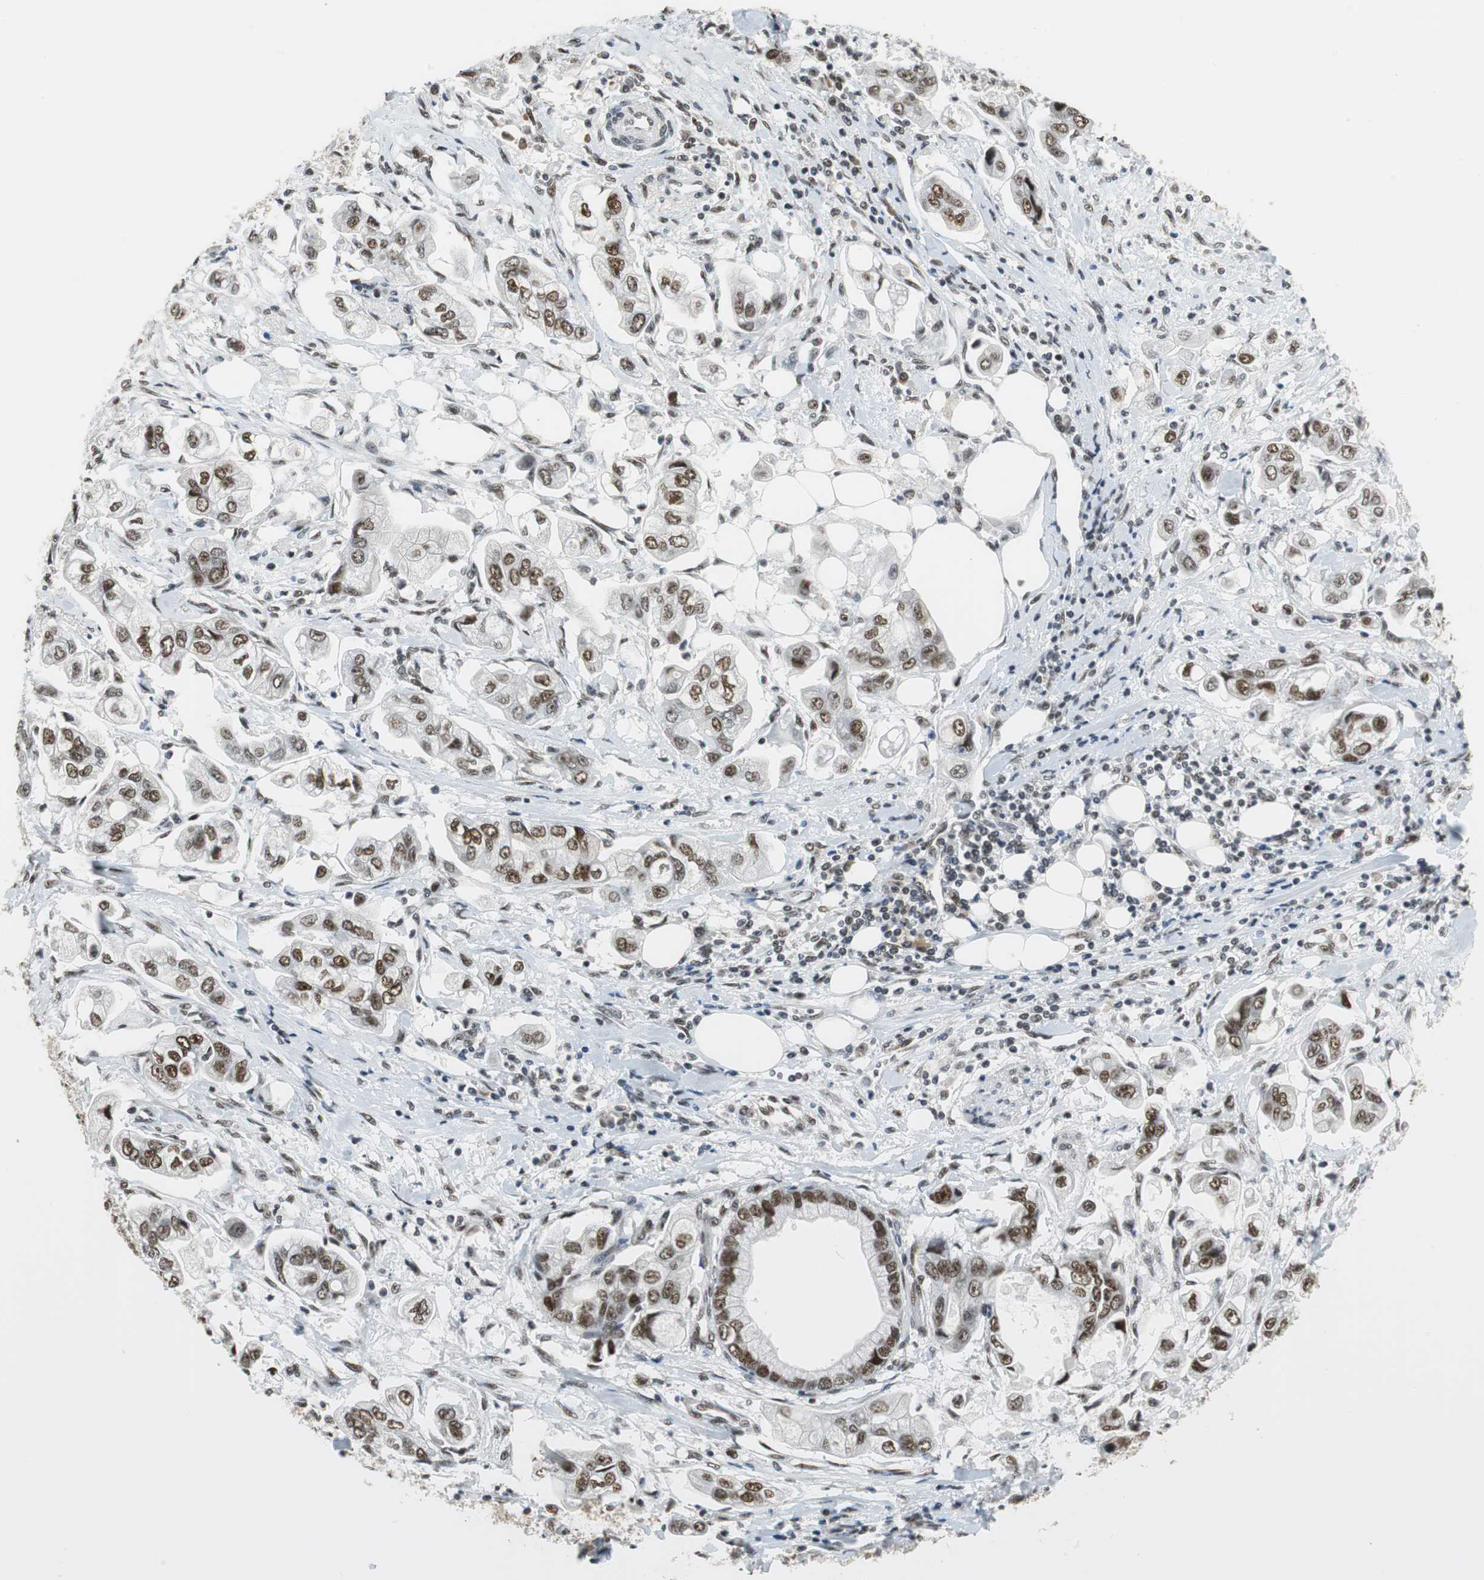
{"staining": {"intensity": "moderate", "quantity": ">75%", "location": "nuclear"}, "tissue": "stomach cancer", "cell_type": "Tumor cells", "image_type": "cancer", "snomed": [{"axis": "morphology", "description": "Adenocarcinoma, NOS"}, {"axis": "topography", "description": "Stomach"}], "caption": "A medium amount of moderate nuclear positivity is seen in about >75% of tumor cells in adenocarcinoma (stomach) tissue.", "gene": "PRKDC", "patient": {"sex": "male", "age": 62}}